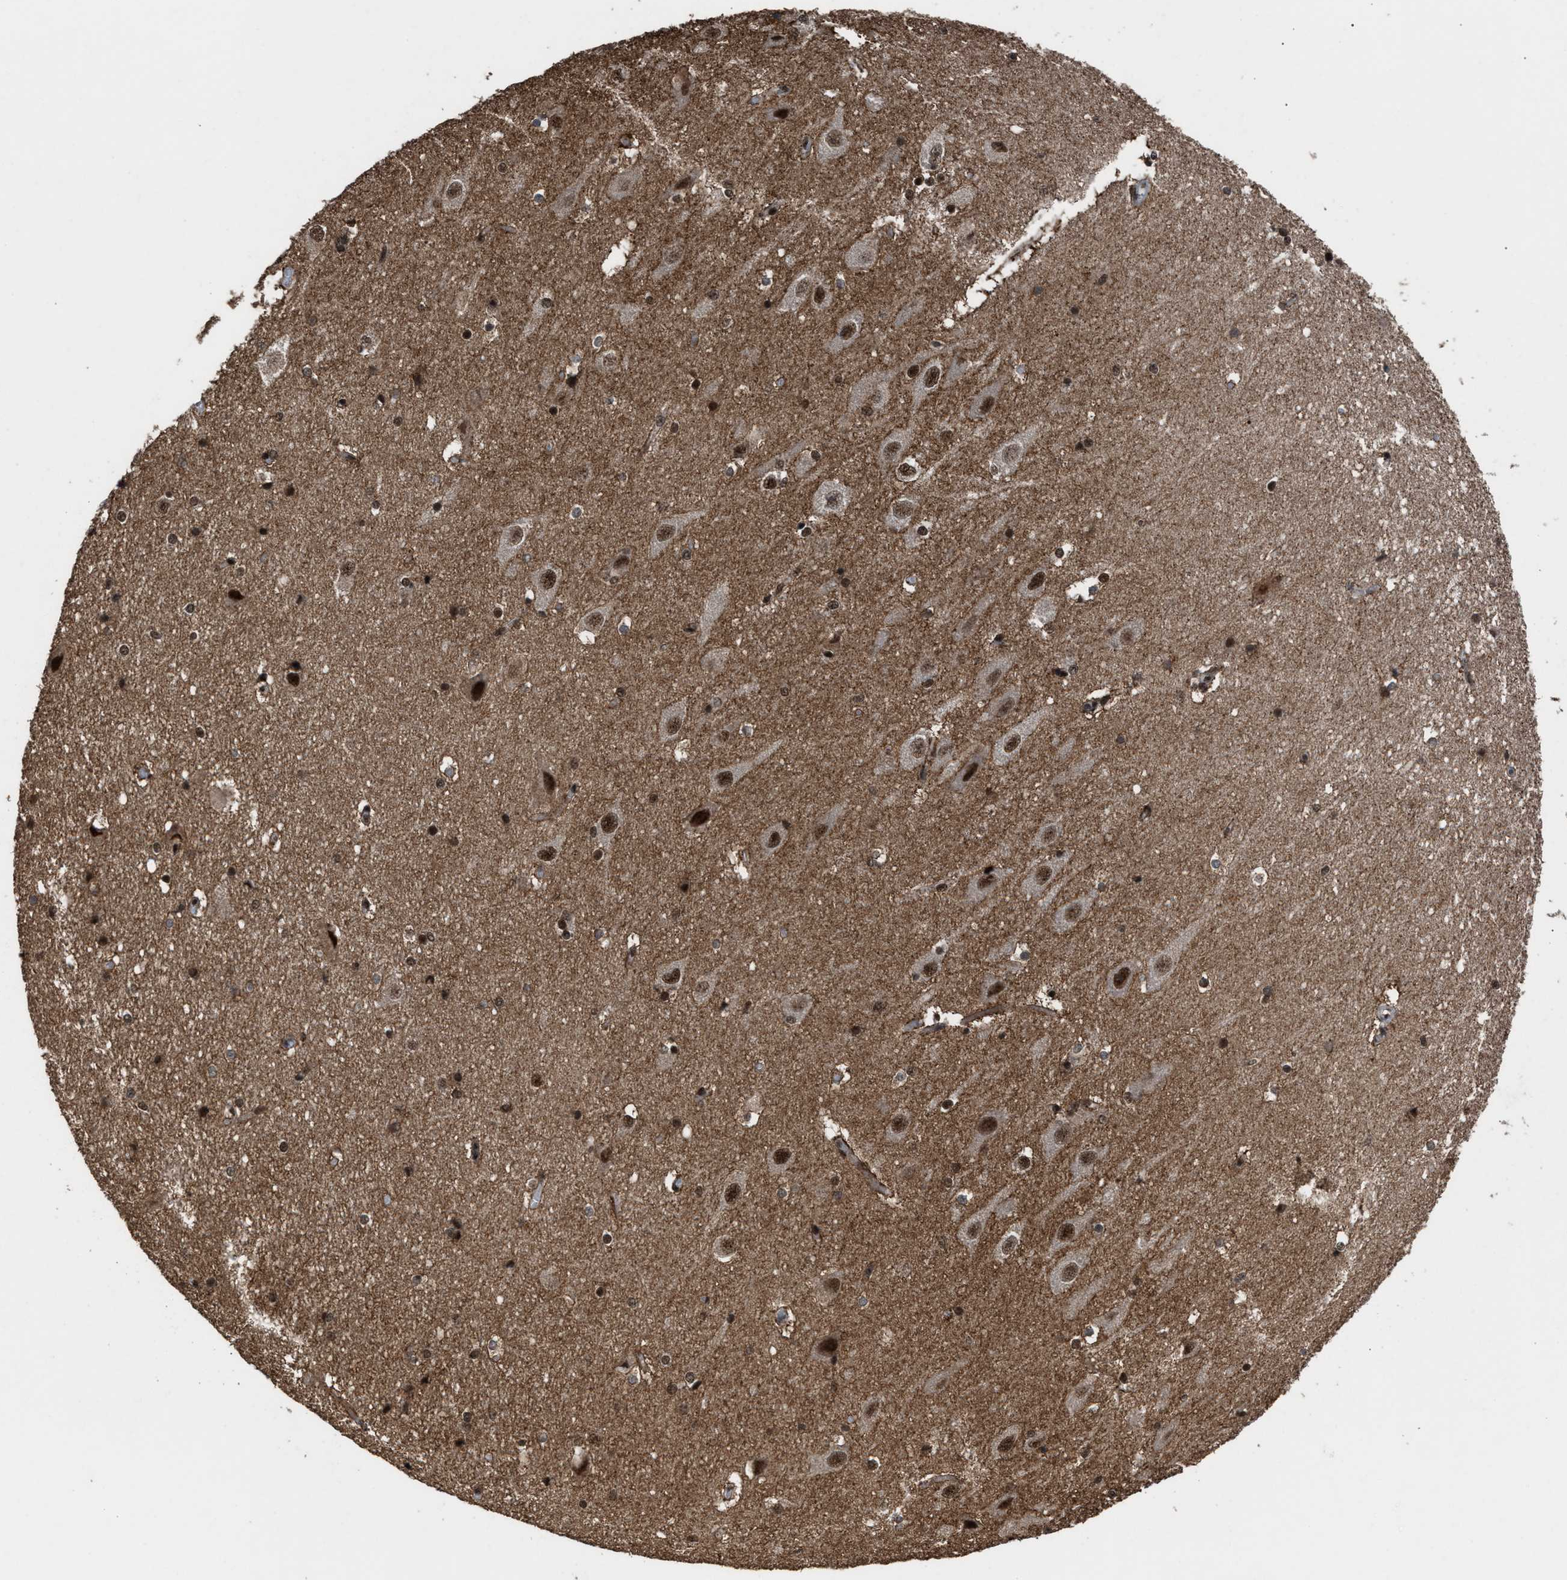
{"staining": {"intensity": "moderate", "quantity": "25%-75%", "location": "nuclear"}, "tissue": "hippocampus", "cell_type": "Glial cells", "image_type": "normal", "snomed": [{"axis": "morphology", "description": "Normal tissue, NOS"}, {"axis": "topography", "description": "Hippocampus"}], "caption": "Immunohistochemical staining of benign hippocampus demonstrates medium levels of moderate nuclear expression in approximately 25%-75% of glial cells.", "gene": "PRPF4", "patient": {"sex": "female", "age": 19}}